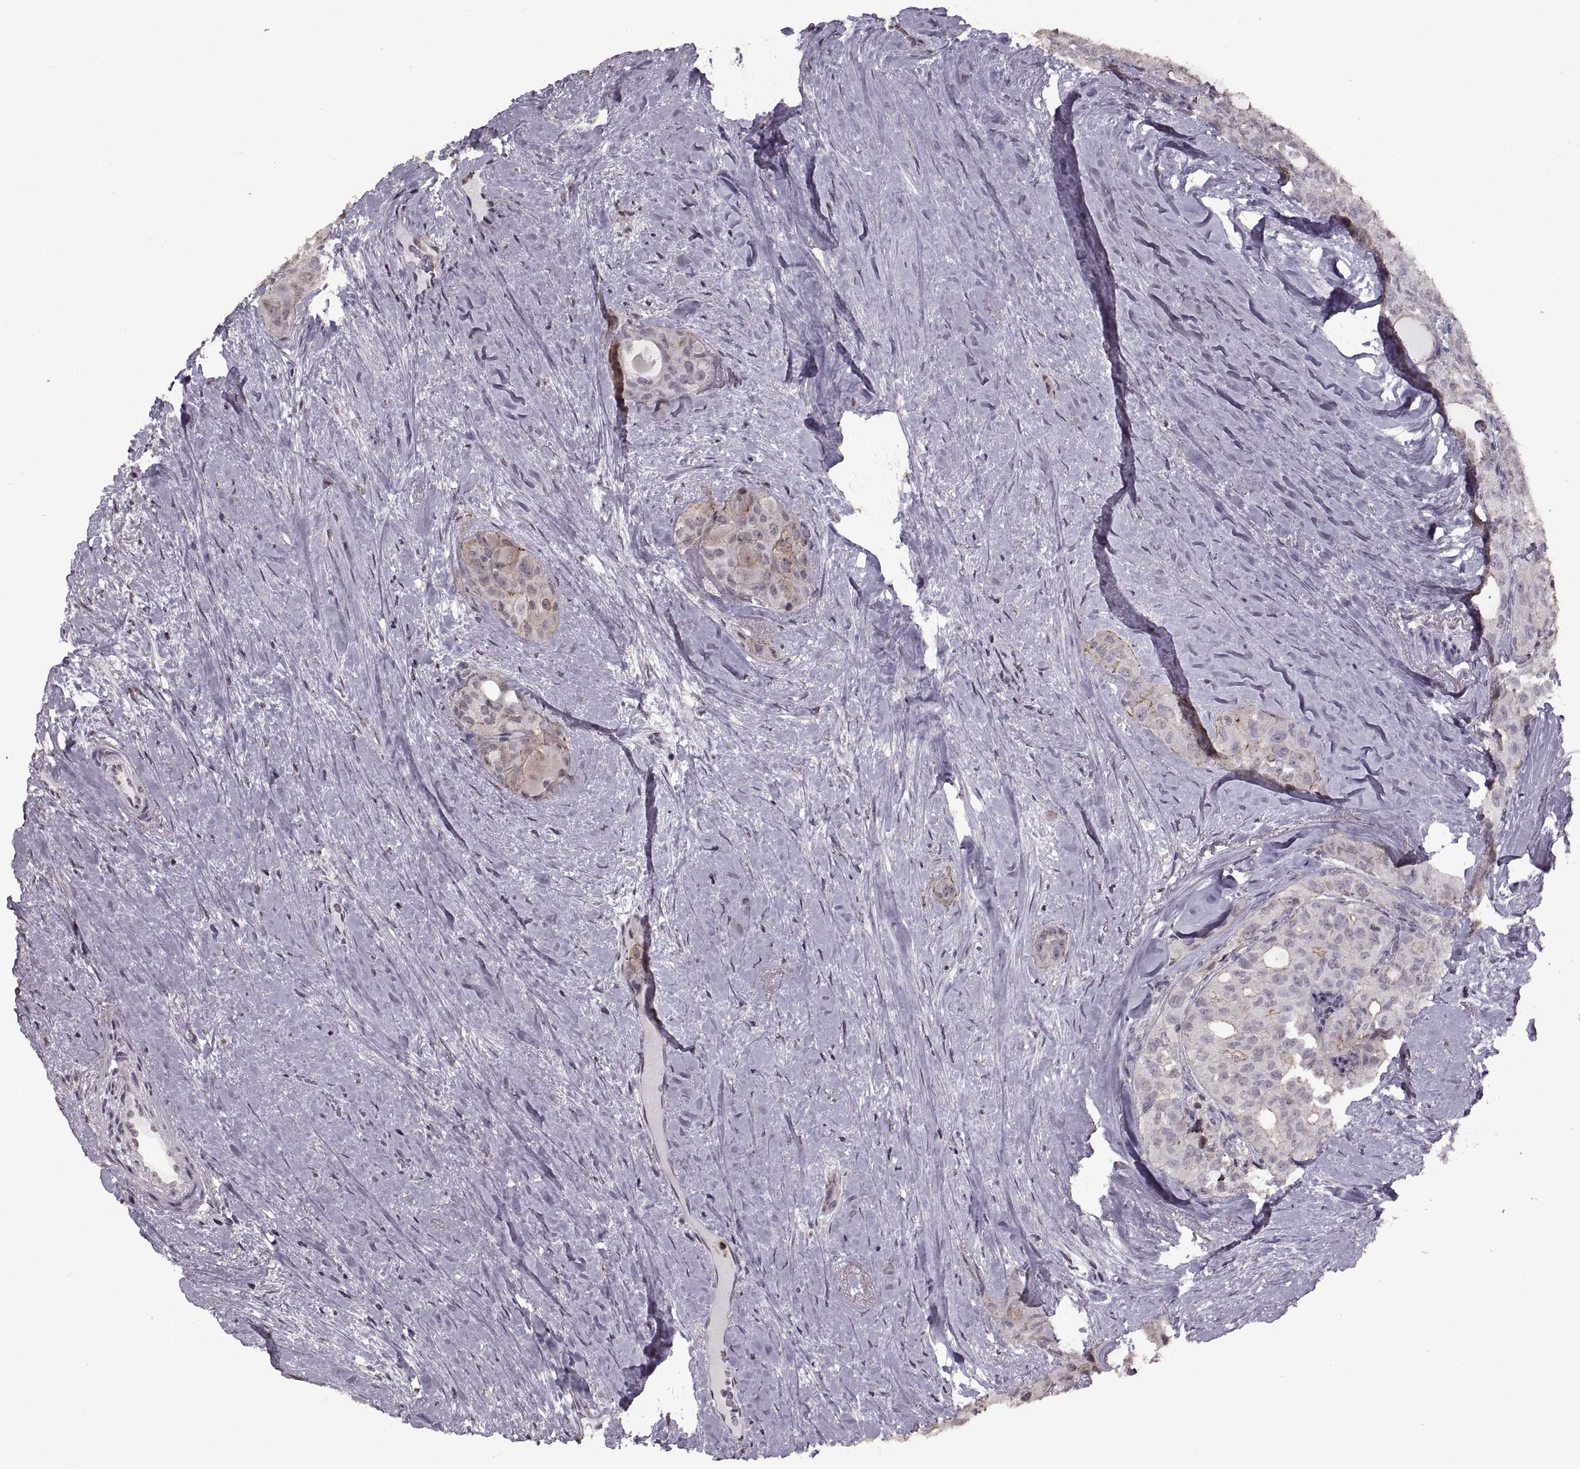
{"staining": {"intensity": "weak", "quantity": "<25%", "location": "cytoplasmic/membranous"}, "tissue": "thyroid cancer", "cell_type": "Tumor cells", "image_type": "cancer", "snomed": [{"axis": "morphology", "description": "Follicular adenoma carcinoma, NOS"}, {"axis": "topography", "description": "Thyroid gland"}], "caption": "Thyroid follicular adenoma carcinoma stained for a protein using immunohistochemistry demonstrates no expression tumor cells.", "gene": "PALS1", "patient": {"sex": "male", "age": 75}}